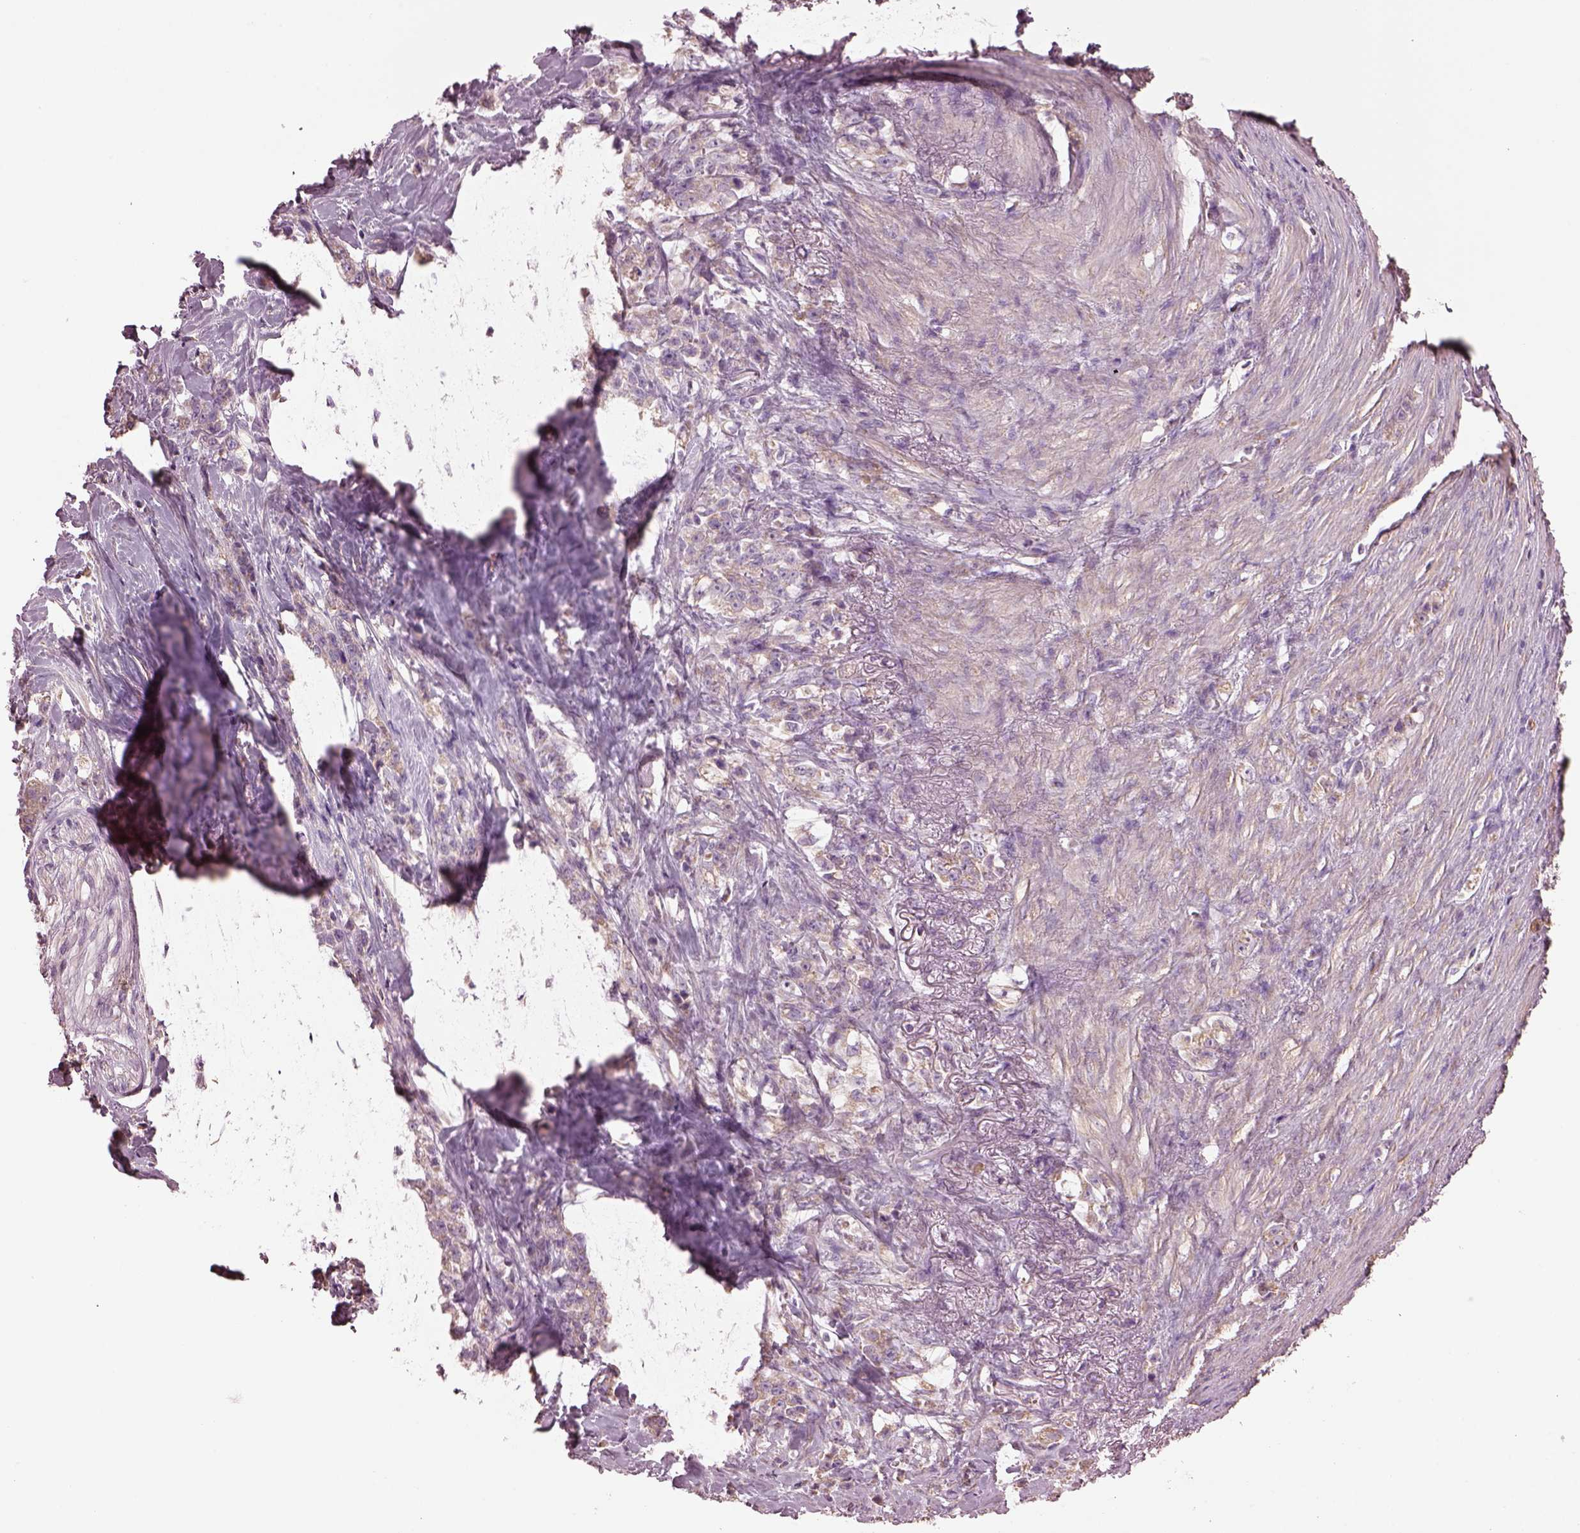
{"staining": {"intensity": "weak", "quantity": ">75%", "location": "cytoplasmic/membranous"}, "tissue": "stomach cancer", "cell_type": "Tumor cells", "image_type": "cancer", "snomed": [{"axis": "morphology", "description": "Adenocarcinoma, NOS"}, {"axis": "topography", "description": "Stomach, lower"}], "caption": "Immunohistochemistry photomicrograph of neoplastic tissue: human adenocarcinoma (stomach) stained using immunohistochemistry (IHC) exhibits low levels of weak protein expression localized specifically in the cytoplasmic/membranous of tumor cells, appearing as a cytoplasmic/membranous brown color.", "gene": "SPATA7", "patient": {"sex": "male", "age": 88}}